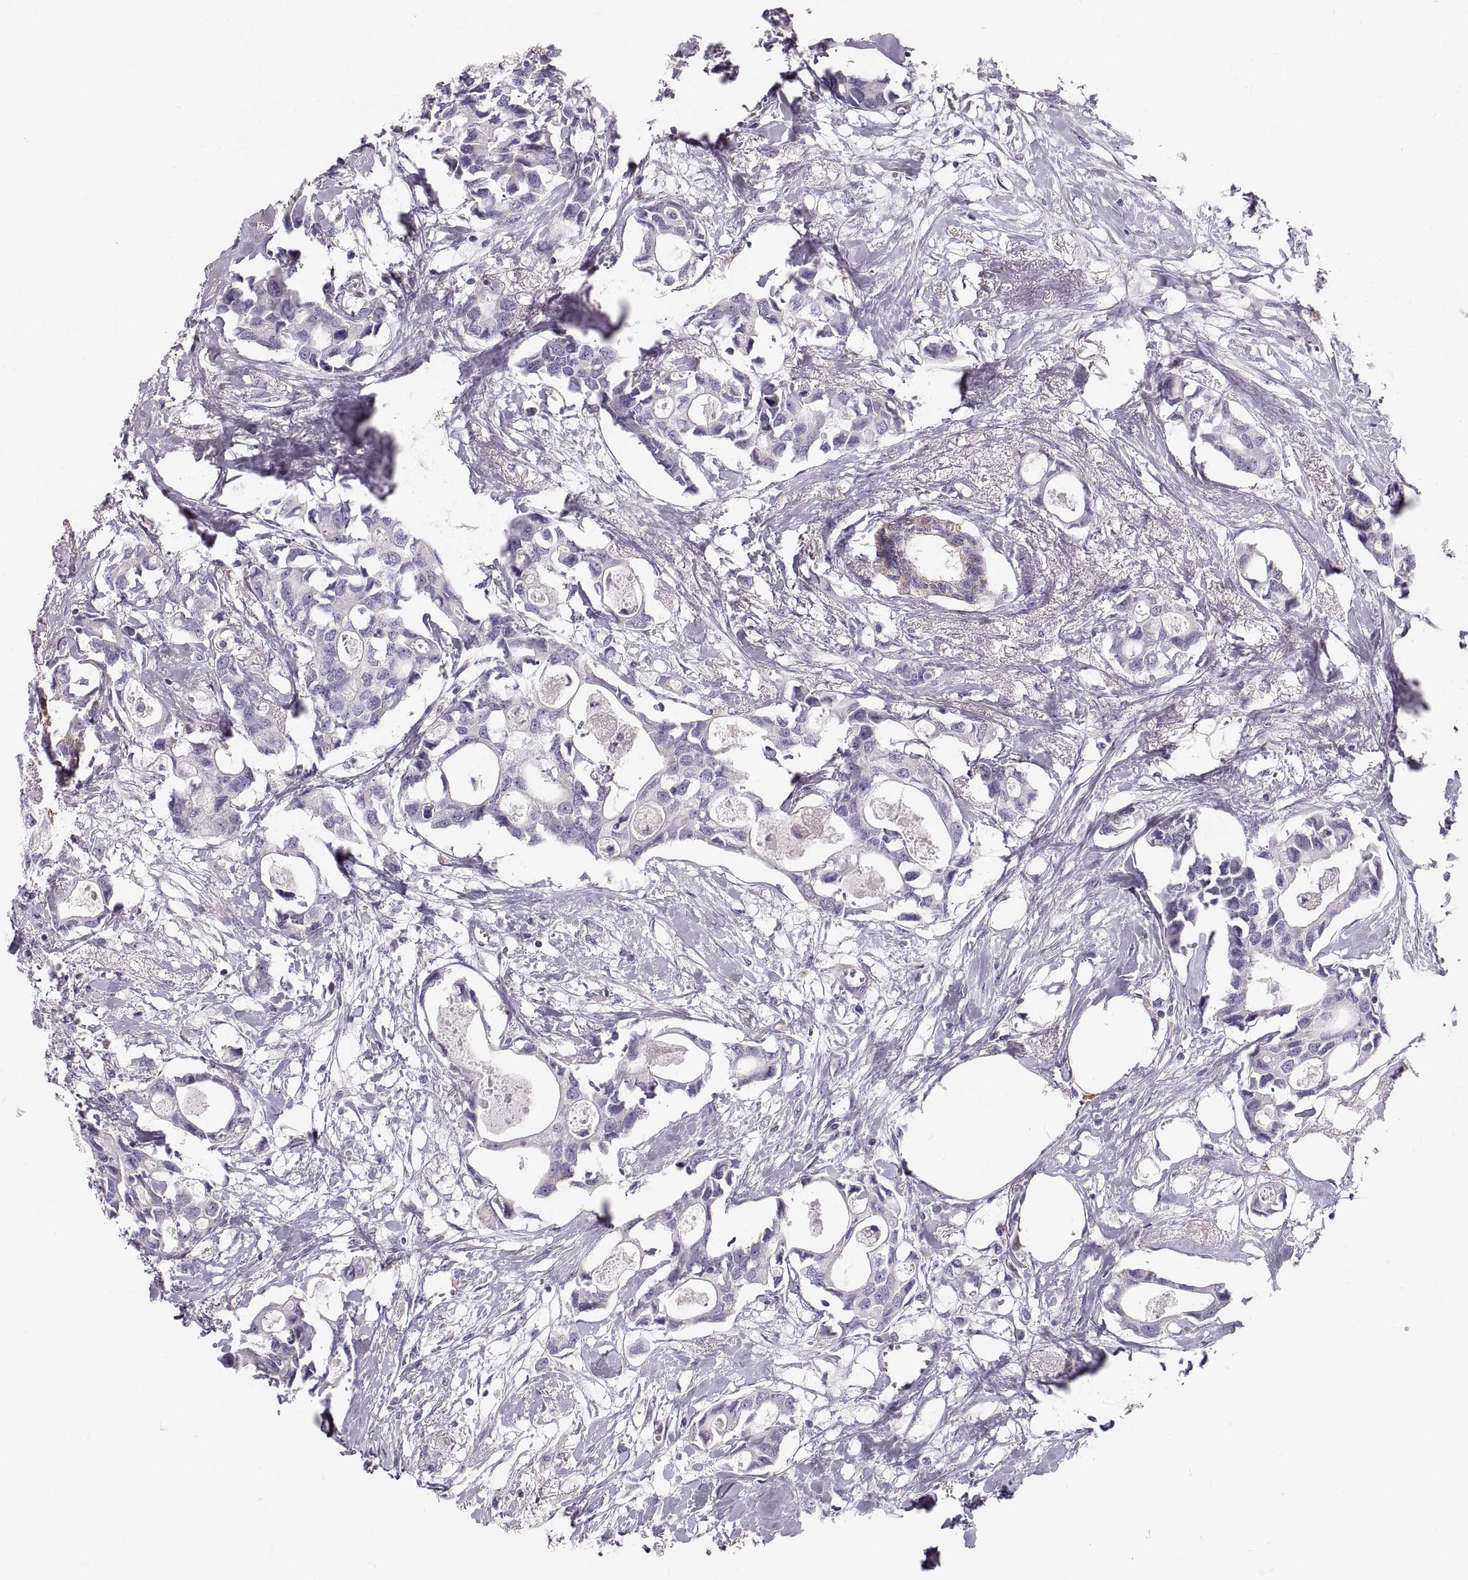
{"staining": {"intensity": "negative", "quantity": "none", "location": "none"}, "tissue": "breast cancer", "cell_type": "Tumor cells", "image_type": "cancer", "snomed": [{"axis": "morphology", "description": "Duct carcinoma"}, {"axis": "topography", "description": "Breast"}], "caption": "High magnification brightfield microscopy of breast cancer (infiltrating ductal carcinoma) stained with DAB (3,3'-diaminobenzidine) (brown) and counterstained with hematoxylin (blue): tumor cells show no significant positivity.", "gene": "RUNDC3A", "patient": {"sex": "female", "age": 83}}